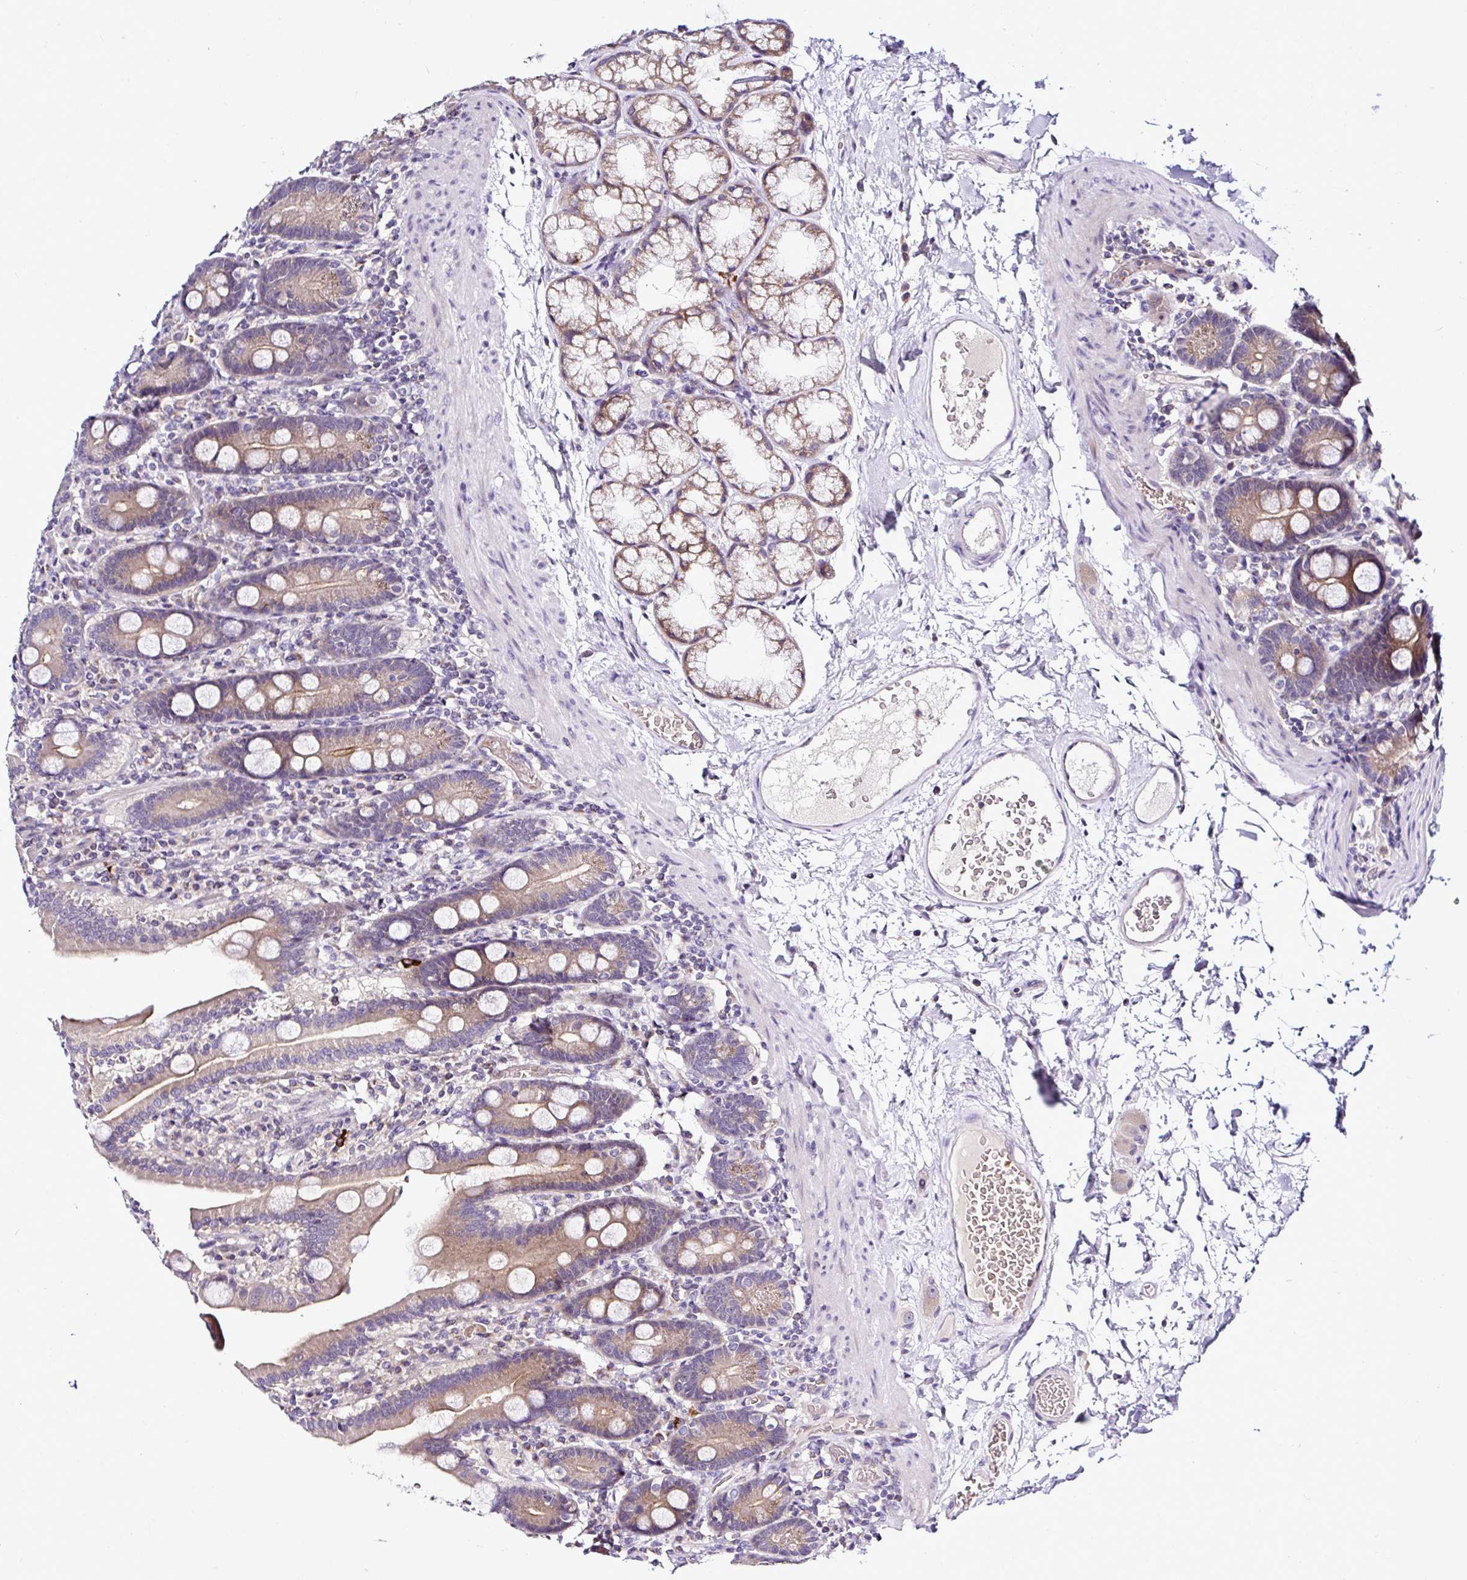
{"staining": {"intensity": "moderate", "quantity": "25%-75%", "location": "cytoplasmic/membranous"}, "tissue": "duodenum", "cell_type": "Glandular cells", "image_type": "normal", "snomed": [{"axis": "morphology", "description": "Normal tissue, NOS"}, {"axis": "topography", "description": "Duodenum"}], "caption": "A brown stain labels moderate cytoplasmic/membranous positivity of a protein in glandular cells of normal duodenum. Using DAB (3,3'-diaminobenzidine) (brown) and hematoxylin (blue) stains, captured at high magnification using brightfield microscopy.", "gene": "DEPDC5", "patient": {"sex": "male", "age": 55}}